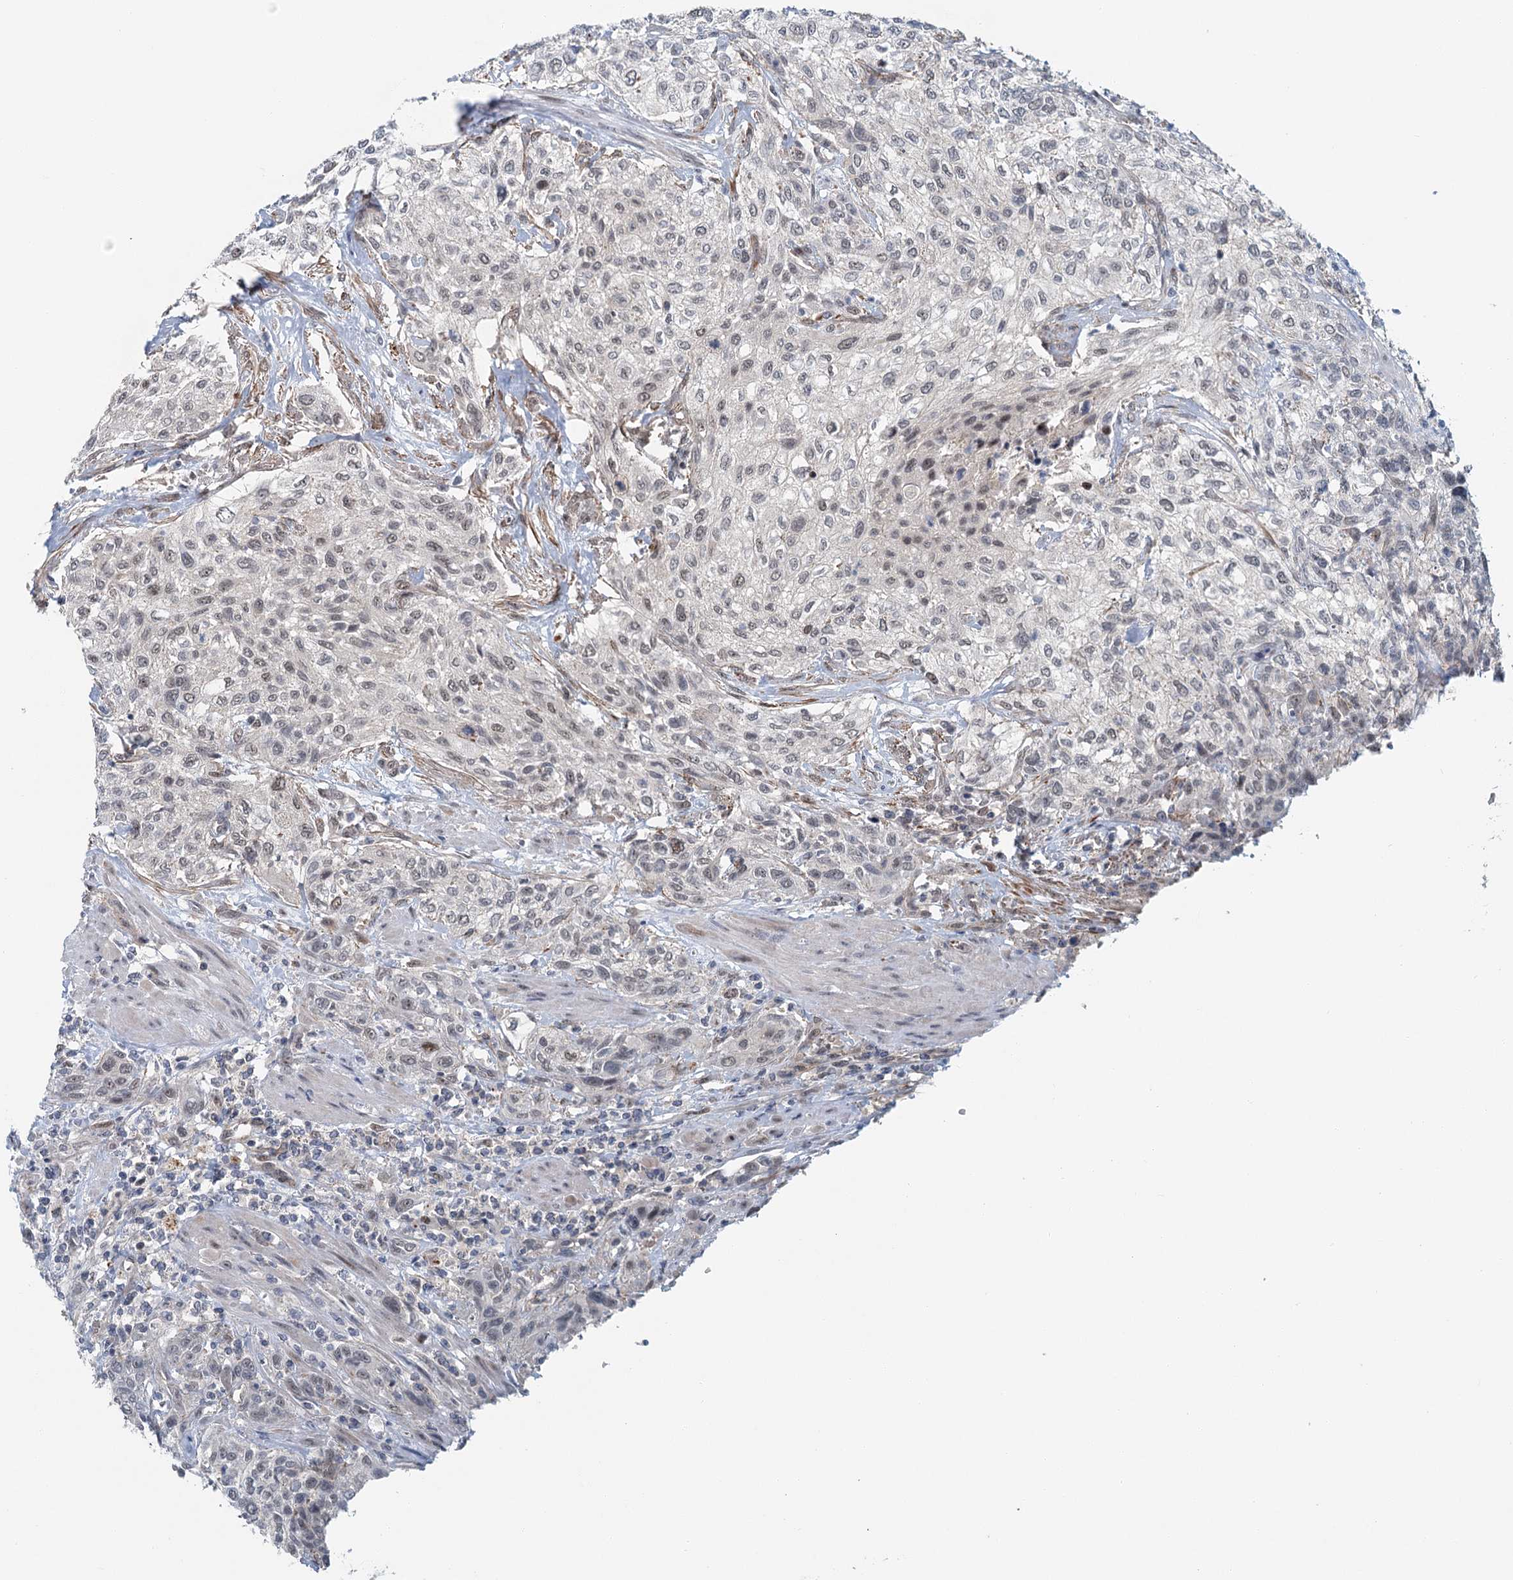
{"staining": {"intensity": "weak", "quantity": "<25%", "location": "nuclear"}, "tissue": "urothelial cancer", "cell_type": "Tumor cells", "image_type": "cancer", "snomed": [{"axis": "morphology", "description": "Normal tissue, NOS"}, {"axis": "morphology", "description": "Urothelial carcinoma, NOS"}, {"axis": "topography", "description": "Urinary bladder"}, {"axis": "topography", "description": "Peripheral nerve tissue"}], "caption": "This is an immunohistochemistry (IHC) photomicrograph of human transitional cell carcinoma. There is no expression in tumor cells.", "gene": "TAS2R42", "patient": {"sex": "male", "age": 35}}